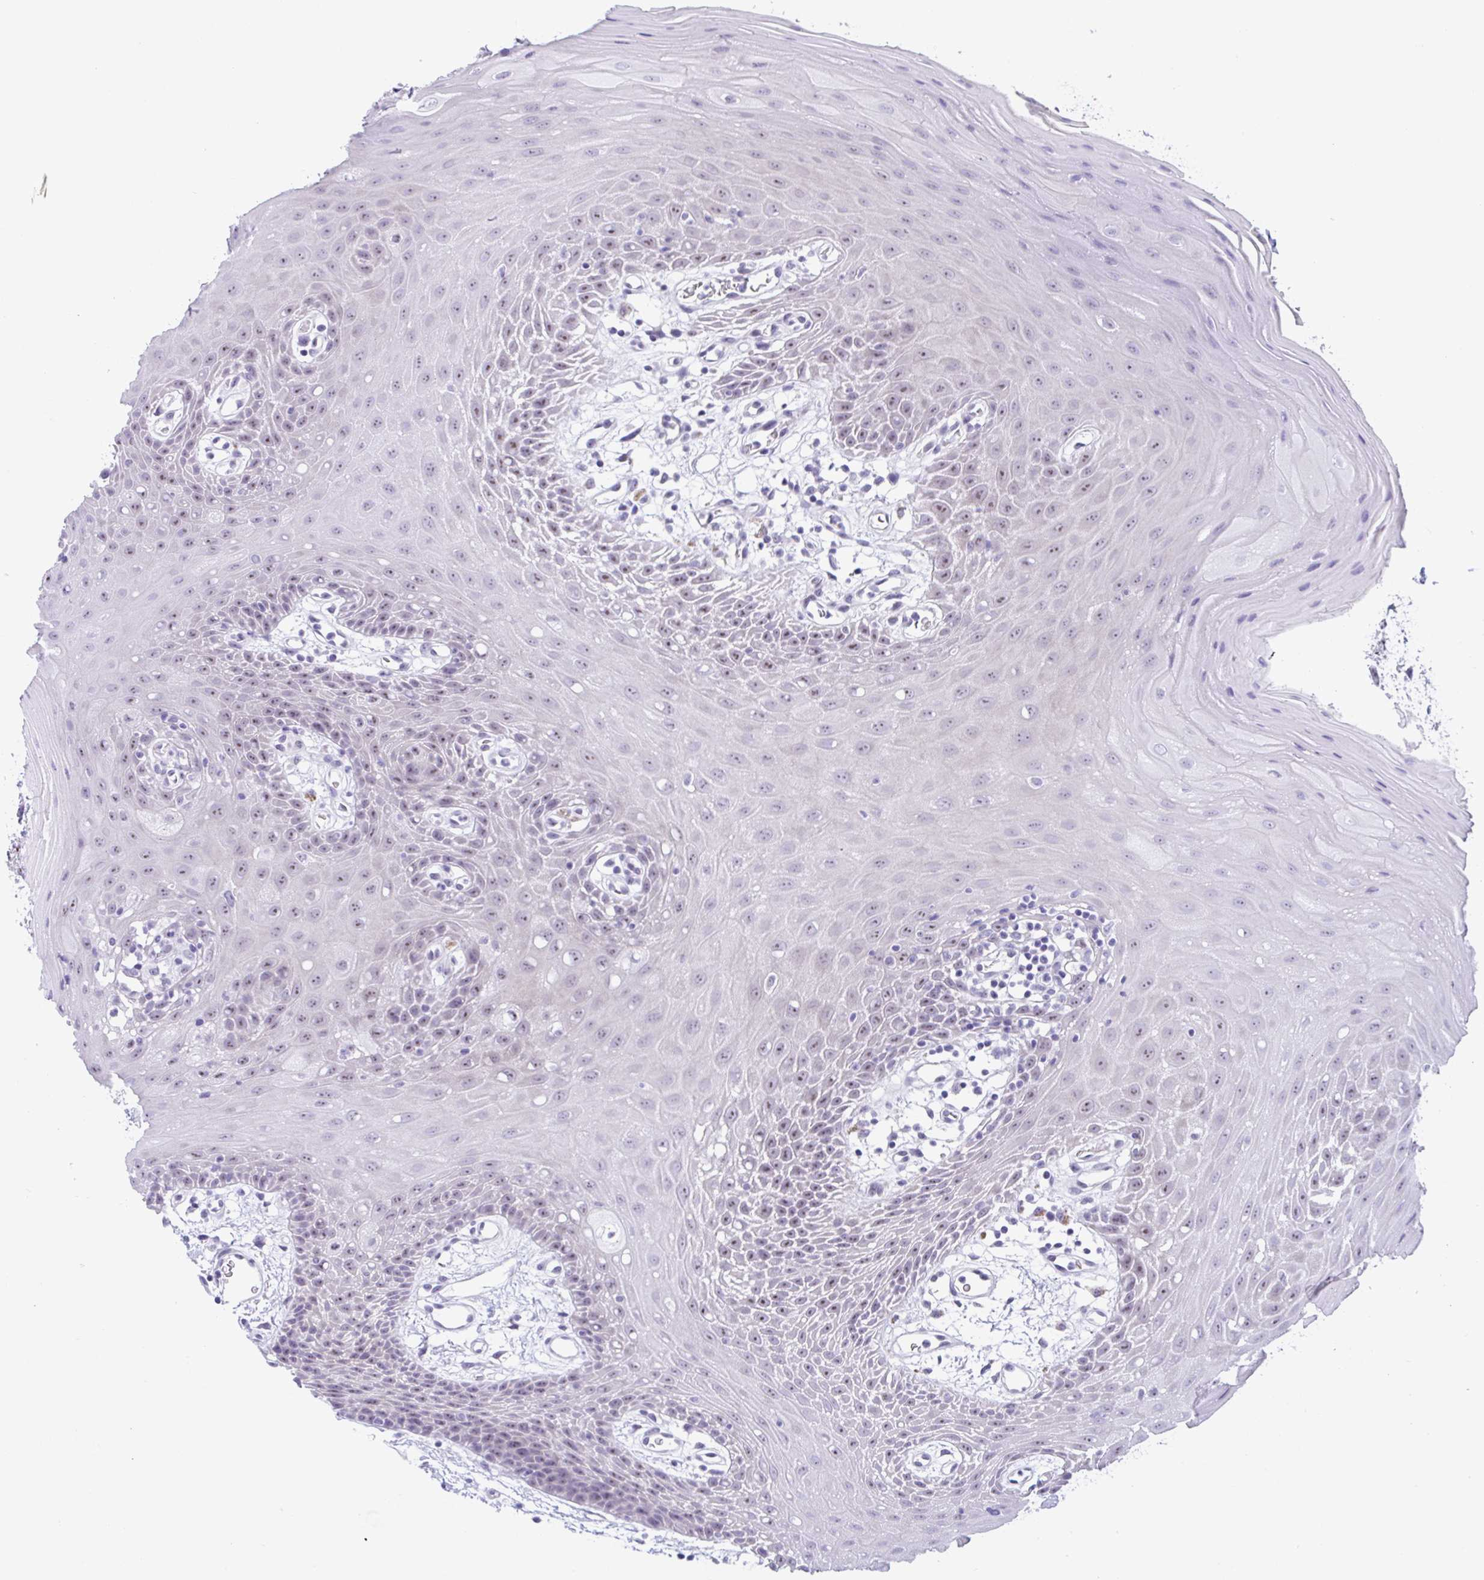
{"staining": {"intensity": "weak", "quantity": "<25%", "location": "nuclear"}, "tissue": "oral mucosa", "cell_type": "Squamous epithelial cells", "image_type": "normal", "snomed": [{"axis": "morphology", "description": "Normal tissue, NOS"}, {"axis": "topography", "description": "Oral tissue"}], "caption": "This is an IHC micrograph of benign oral mucosa. There is no staining in squamous epithelial cells.", "gene": "YBX2", "patient": {"sex": "female", "age": 59}}